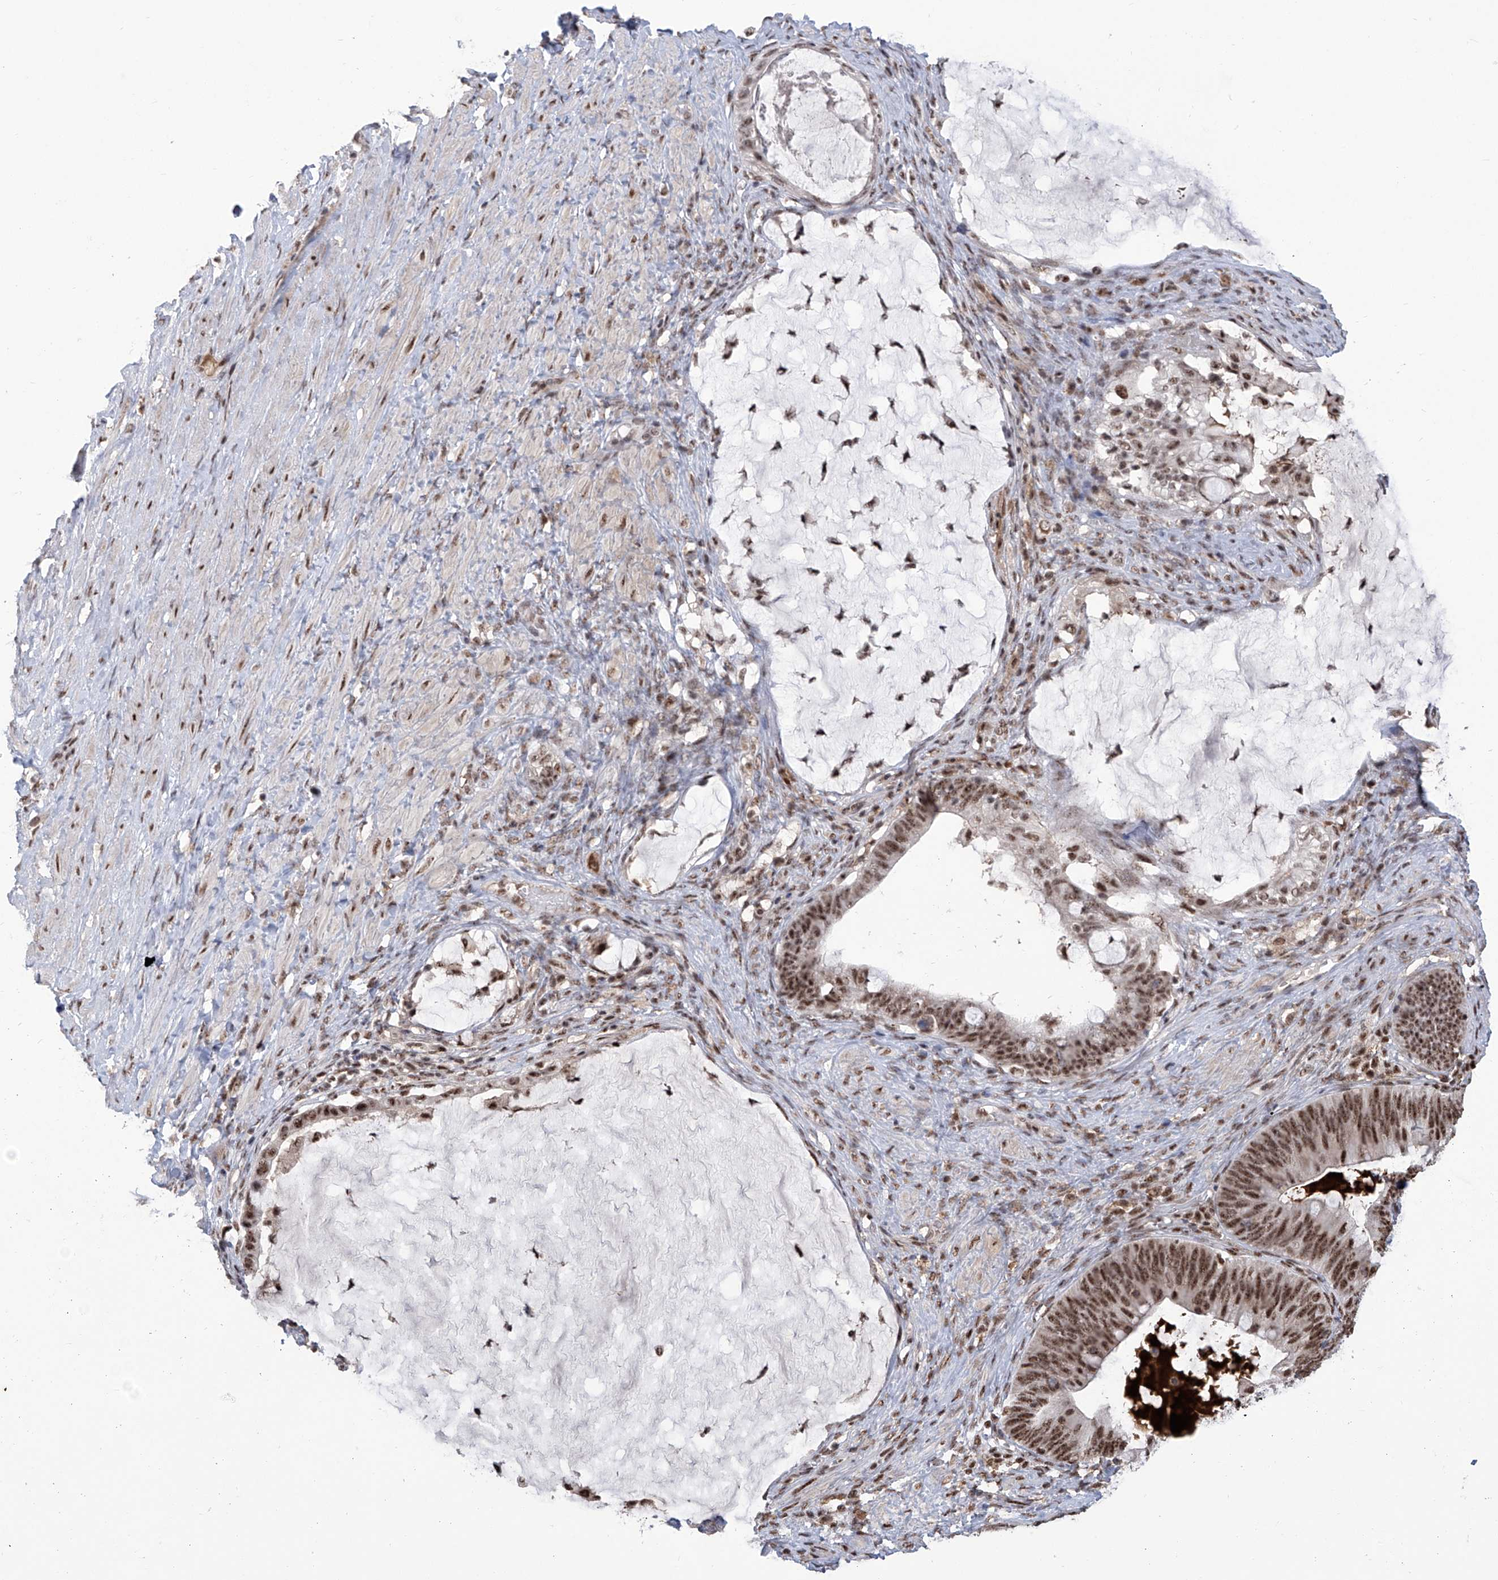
{"staining": {"intensity": "strong", "quantity": ">75%", "location": "nuclear"}, "tissue": "ovarian cancer", "cell_type": "Tumor cells", "image_type": "cancer", "snomed": [{"axis": "morphology", "description": "Cystadenocarcinoma, mucinous, NOS"}, {"axis": "topography", "description": "Ovary"}], "caption": "Human ovarian cancer stained with a protein marker exhibits strong staining in tumor cells.", "gene": "FBXL4", "patient": {"sex": "female", "age": 61}}